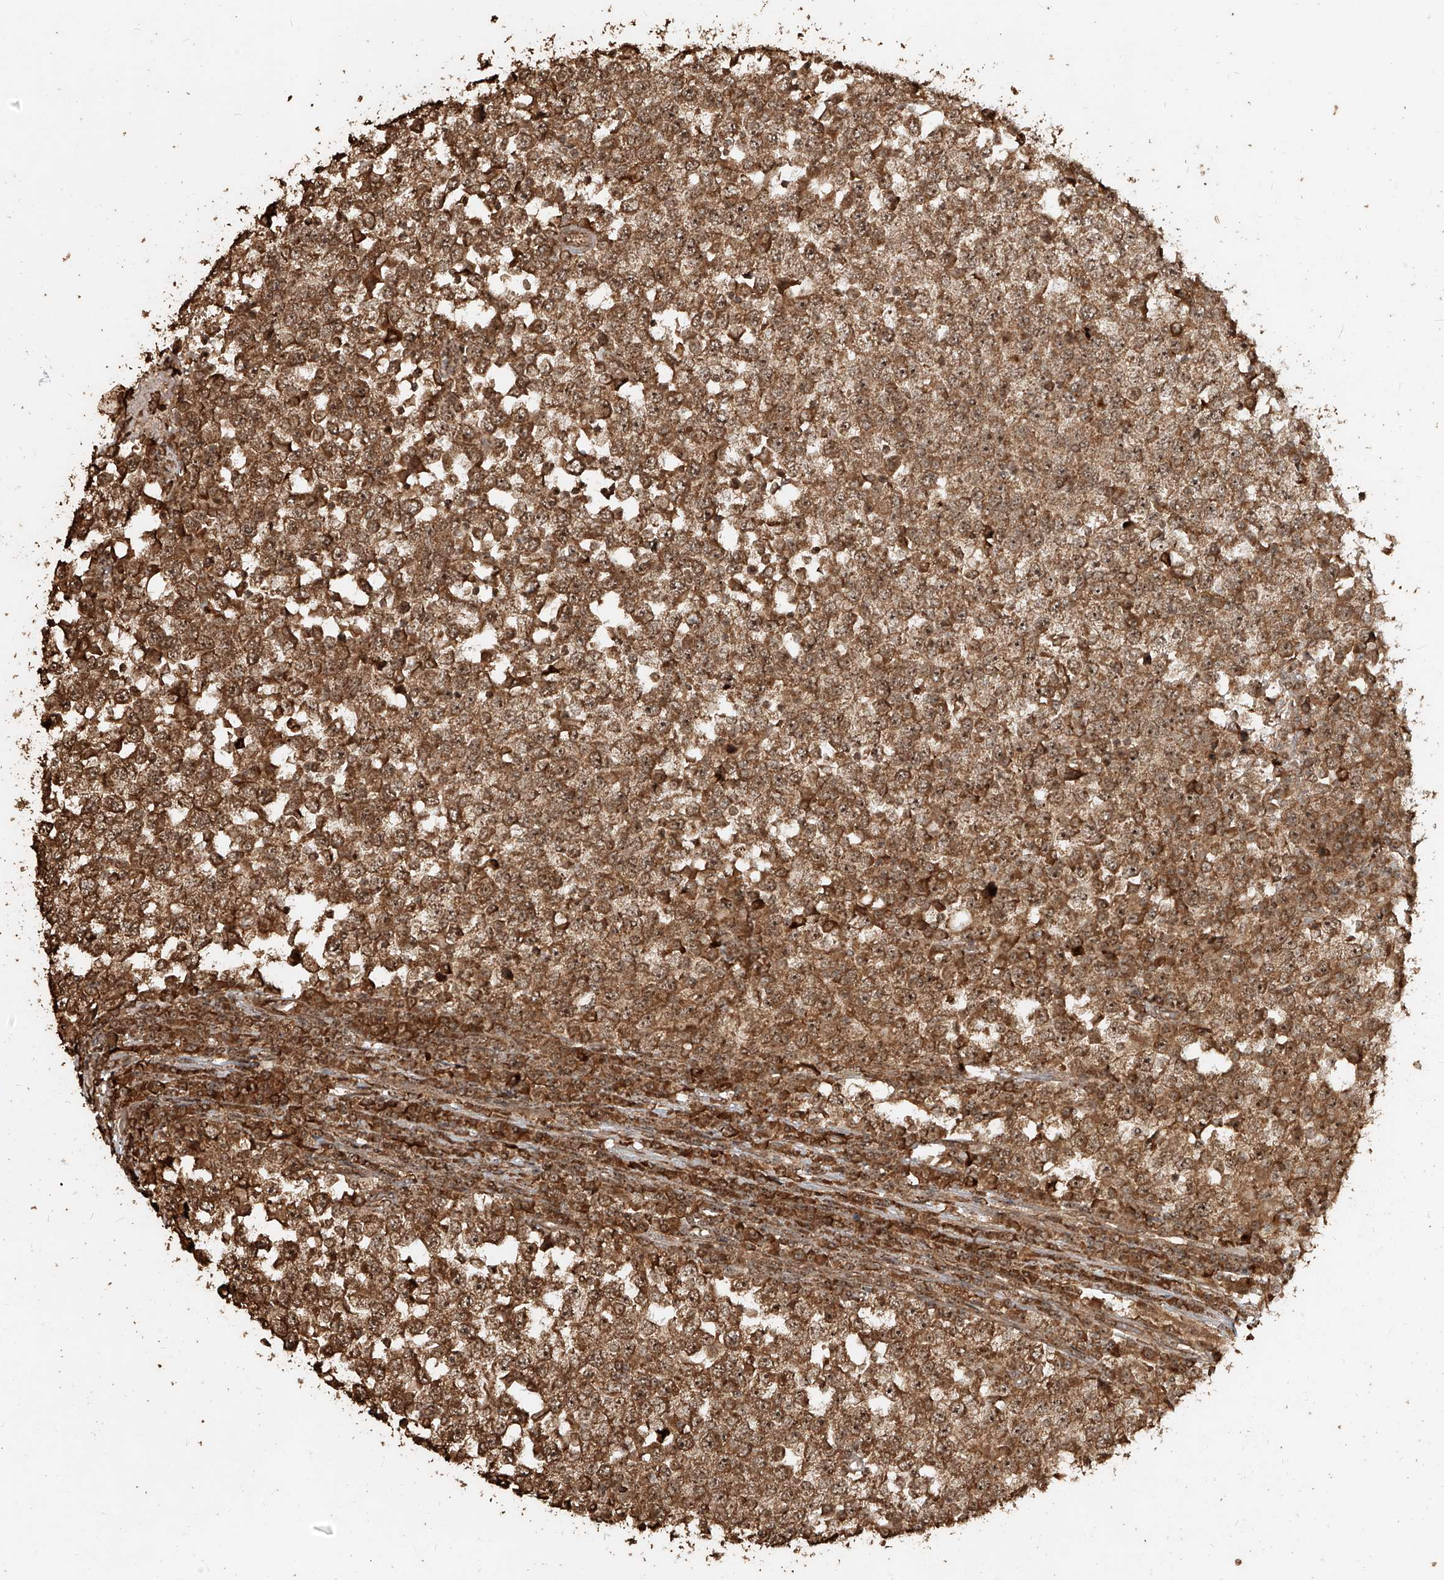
{"staining": {"intensity": "strong", "quantity": ">75%", "location": "cytoplasmic/membranous,nuclear"}, "tissue": "testis cancer", "cell_type": "Tumor cells", "image_type": "cancer", "snomed": [{"axis": "morphology", "description": "Seminoma, NOS"}, {"axis": "topography", "description": "Testis"}], "caption": "The image reveals immunohistochemical staining of testis cancer. There is strong cytoplasmic/membranous and nuclear staining is identified in approximately >75% of tumor cells.", "gene": "ZNF660", "patient": {"sex": "male", "age": 65}}